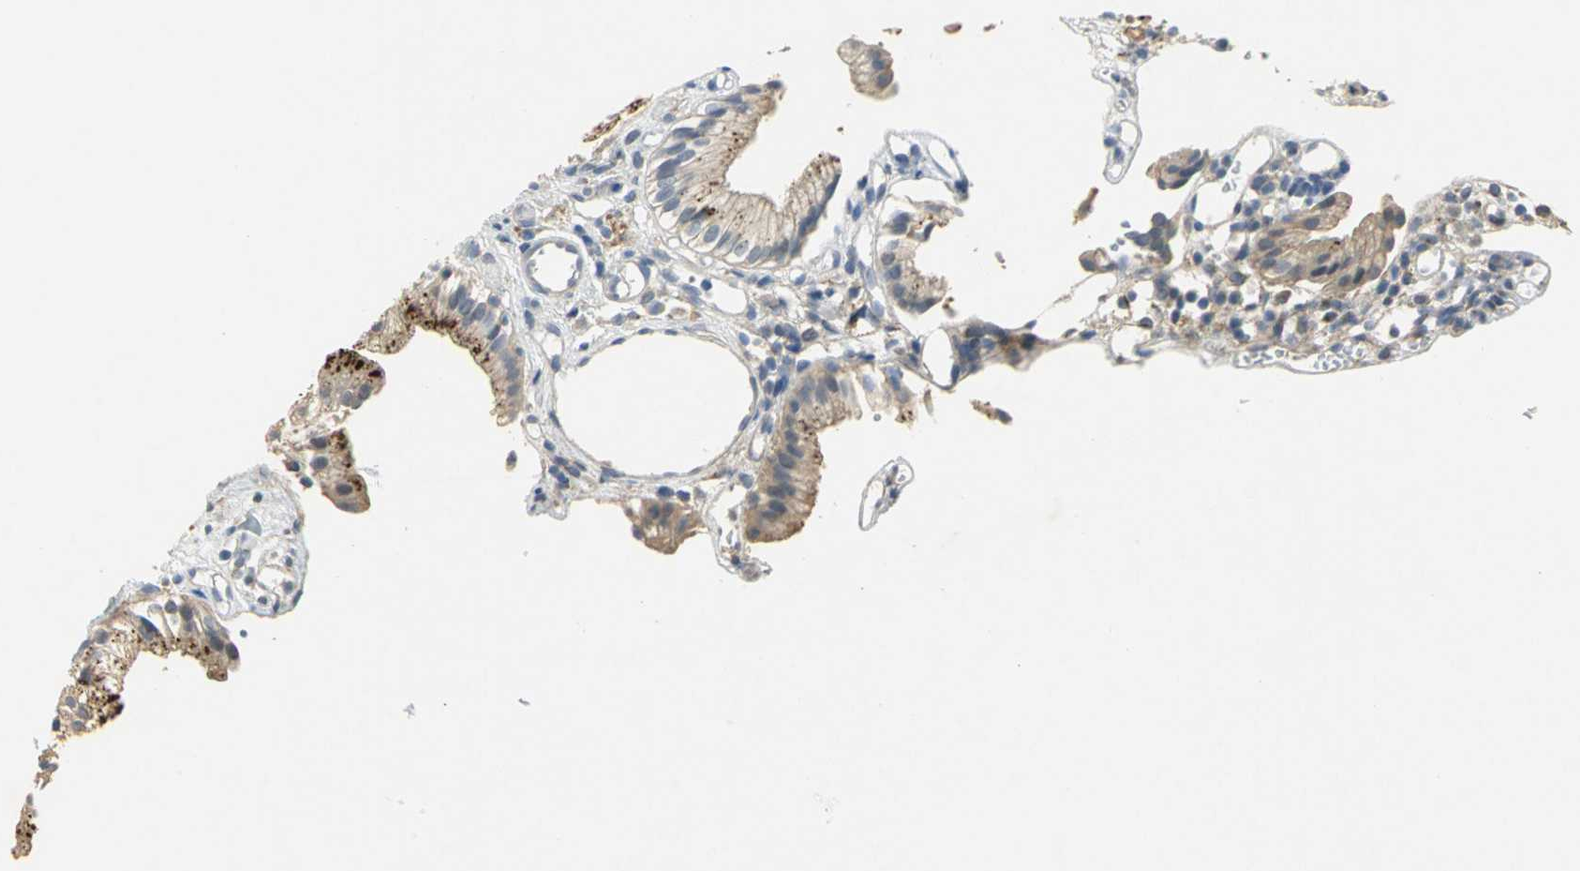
{"staining": {"intensity": "strong", "quantity": ">75%", "location": "cytoplasmic/membranous"}, "tissue": "gallbladder", "cell_type": "Glandular cells", "image_type": "normal", "snomed": [{"axis": "morphology", "description": "Normal tissue, NOS"}, {"axis": "topography", "description": "Gallbladder"}], "caption": "IHC of normal human gallbladder displays high levels of strong cytoplasmic/membranous staining in about >75% of glandular cells. The staining is performed using DAB (3,3'-diaminobenzidine) brown chromogen to label protein expression. The nuclei are counter-stained blue using hematoxylin.", "gene": "IL17RB", "patient": {"sex": "male", "age": 65}}